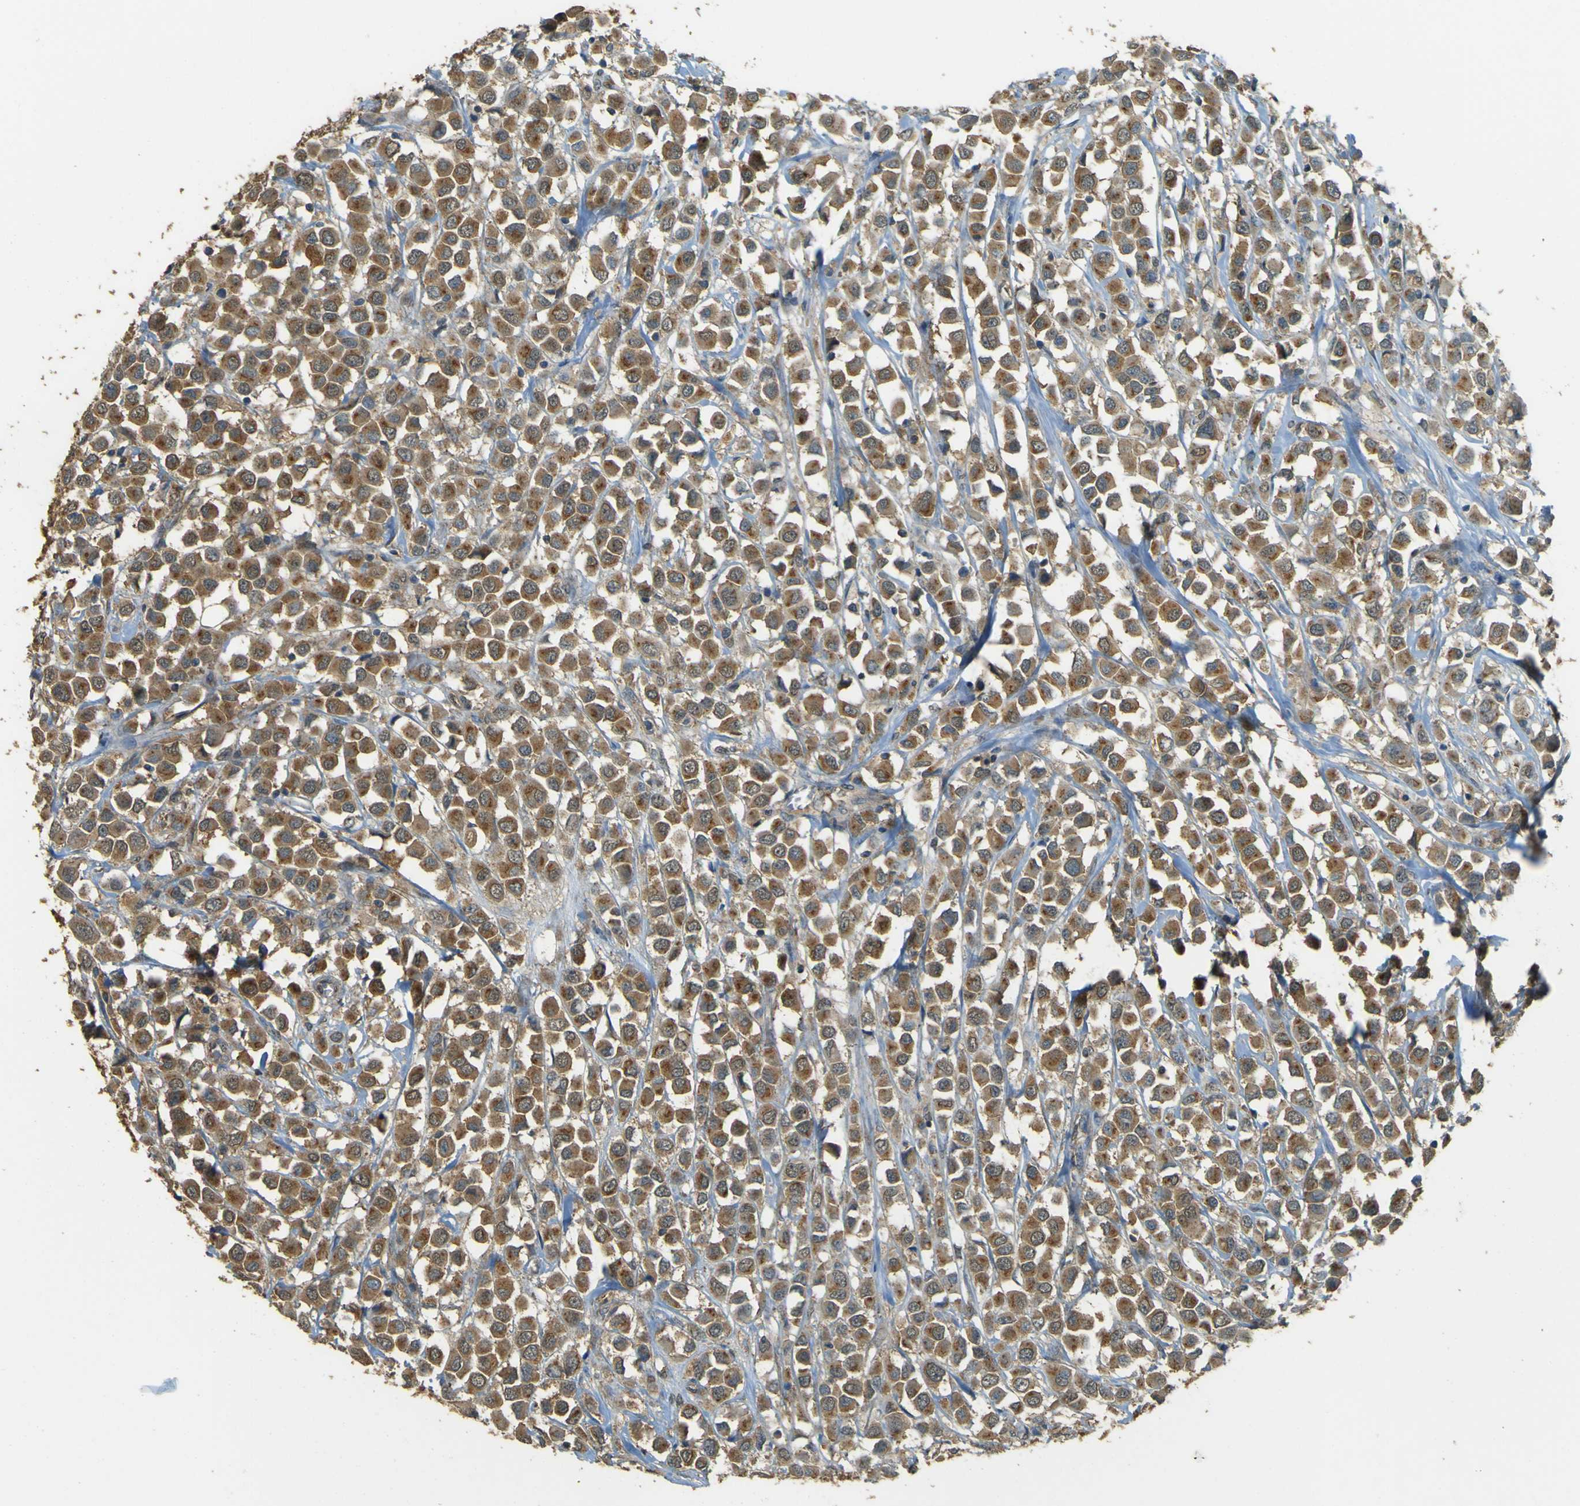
{"staining": {"intensity": "moderate", "quantity": ">75%", "location": "cytoplasmic/membranous"}, "tissue": "breast cancer", "cell_type": "Tumor cells", "image_type": "cancer", "snomed": [{"axis": "morphology", "description": "Duct carcinoma"}, {"axis": "topography", "description": "Breast"}], "caption": "Breast infiltrating ductal carcinoma stained for a protein (brown) demonstrates moderate cytoplasmic/membranous positive positivity in approximately >75% of tumor cells.", "gene": "GOLGA1", "patient": {"sex": "female", "age": 61}}